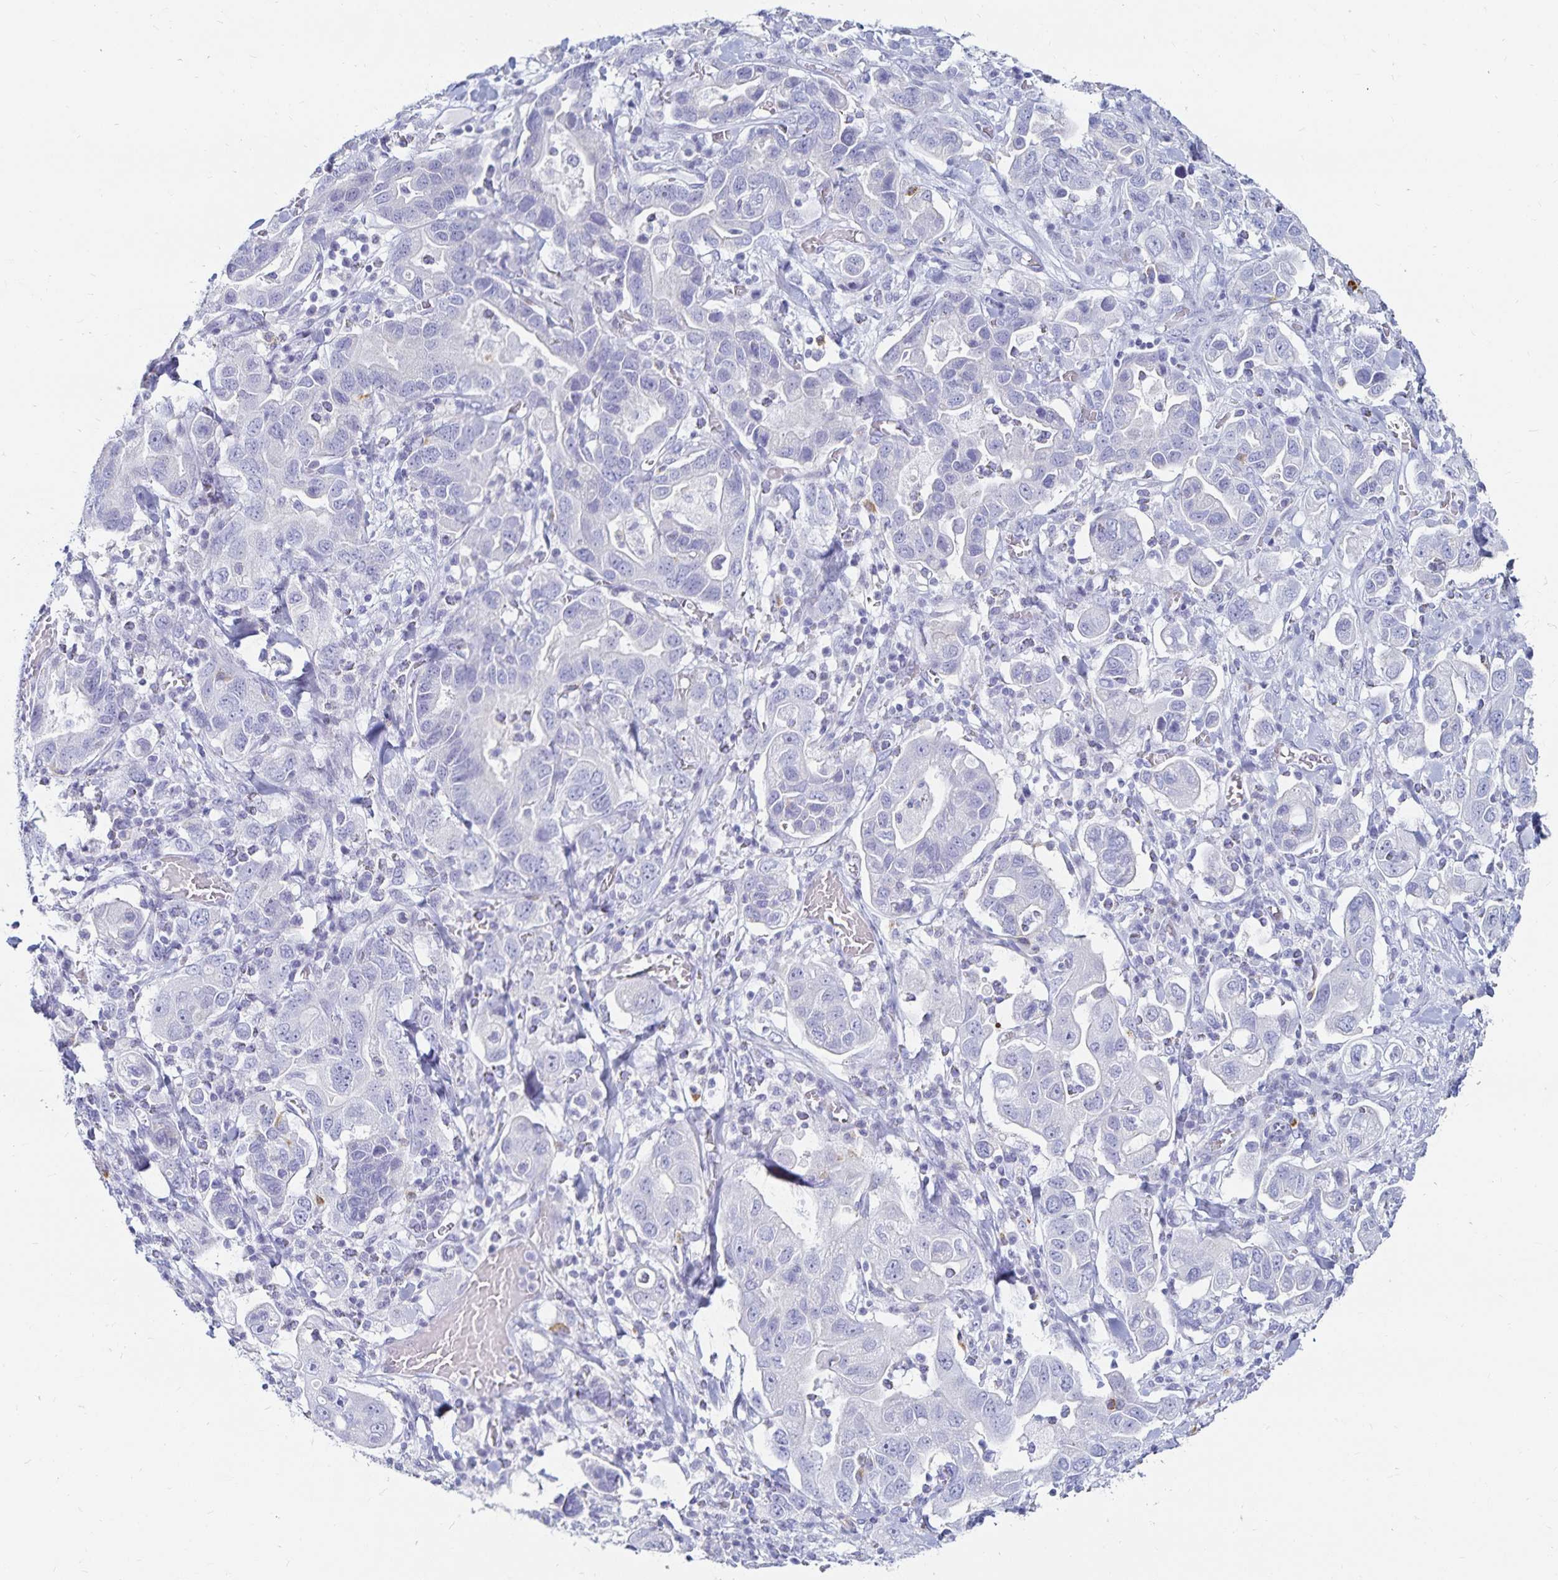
{"staining": {"intensity": "negative", "quantity": "none", "location": "none"}, "tissue": "stomach cancer", "cell_type": "Tumor cells", "image_type": "cancer", "snomed": [{"axis": "morphology", "description": "Adenocarcinoma, NOS"}, {"axis": "topography", "description": "Stomach, upper"}, {"axis": "topography", "description": "Stomach"}], "caption": "Tumor cells are negative for protein expression in human stomach adenocarcinoma.", "gene": "TNIP1", "patient": {"sex": "male", "age": 62}}